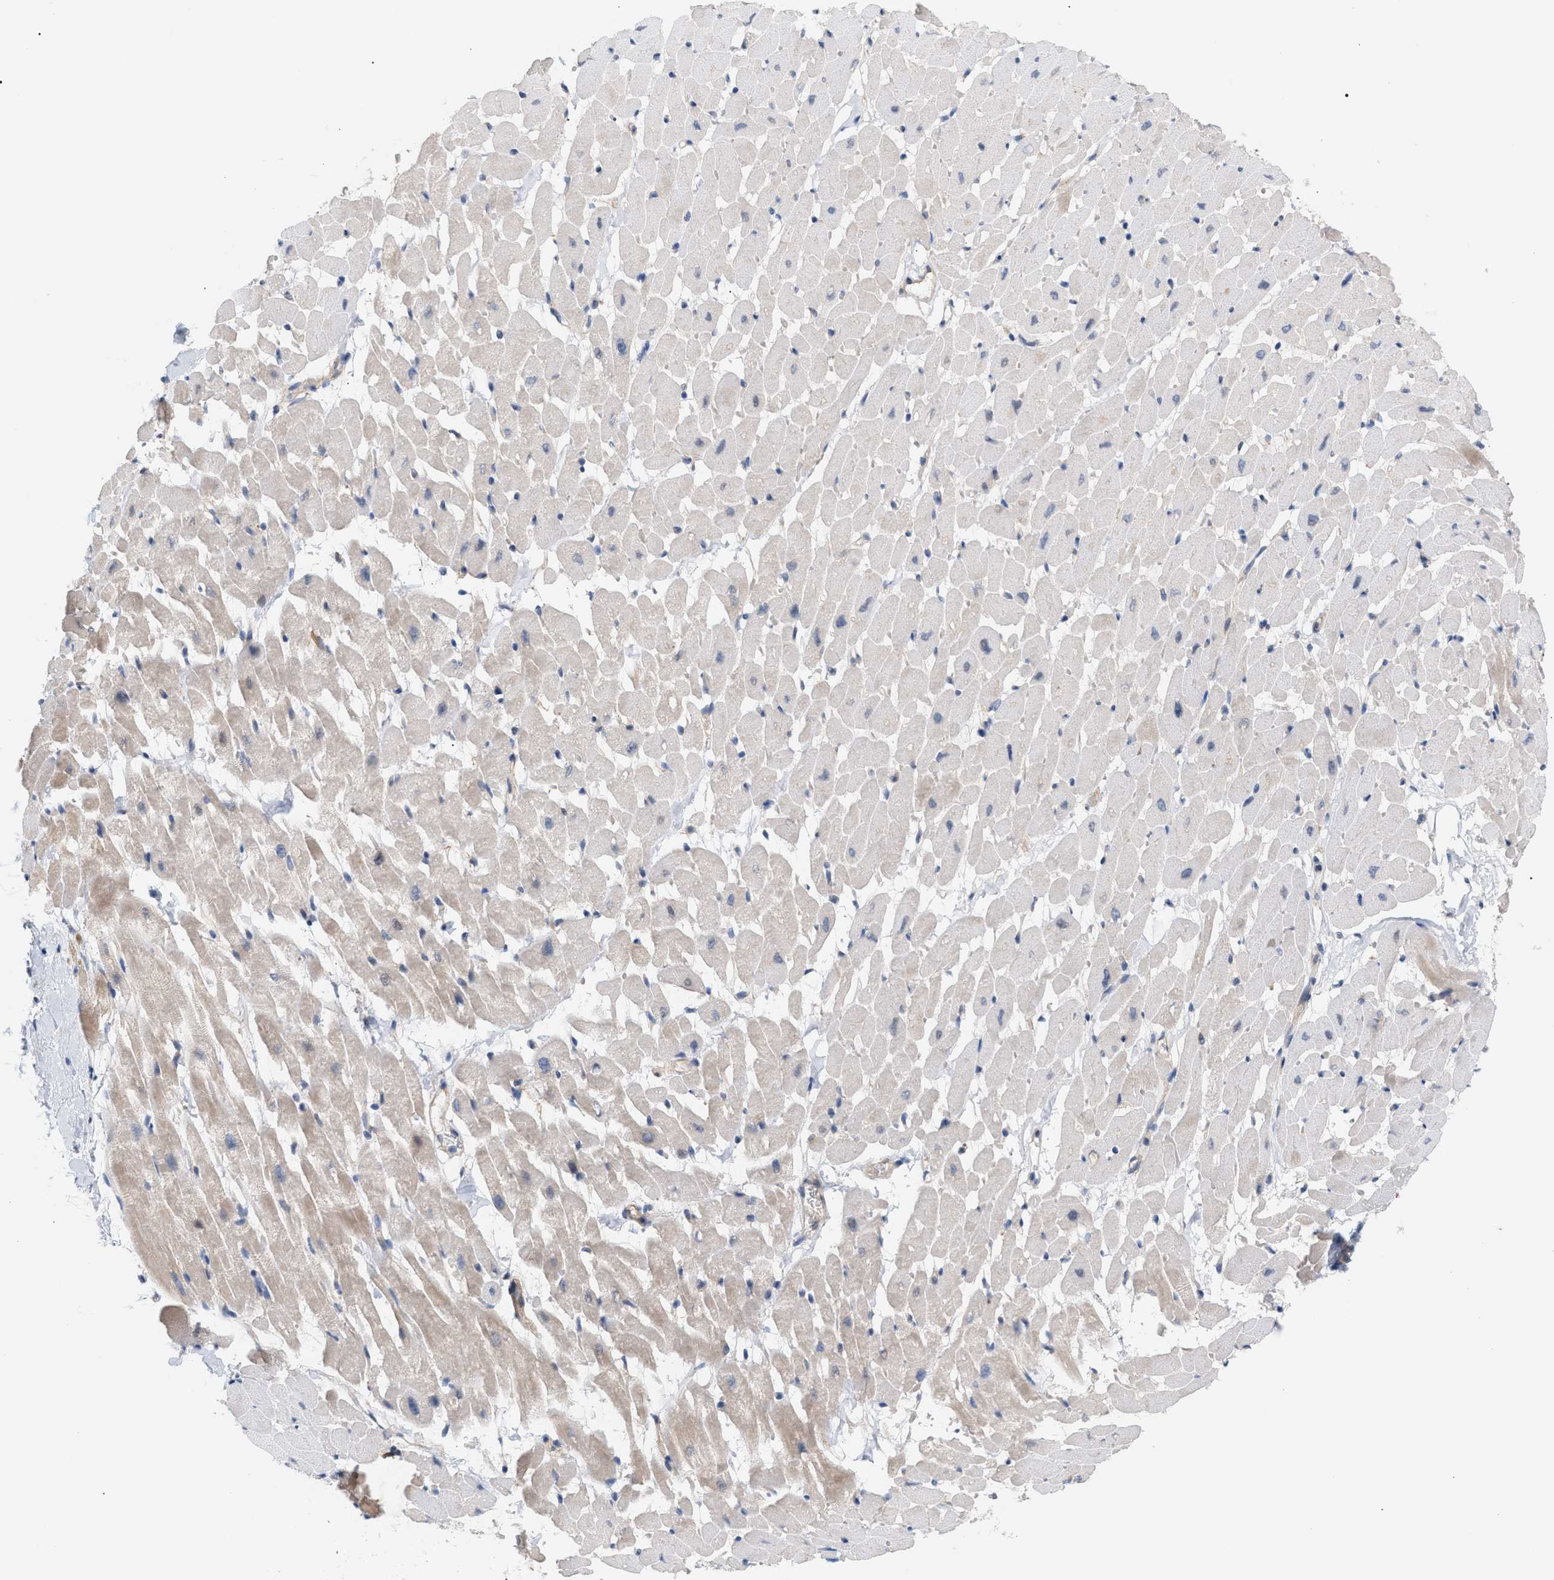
{"staining": {"intensity": "weak", "quantity": "<25%", "location": "cytoplasmic/membranous"}, "tissue": "heart muscle", "cell_type": "Cardiomyocytes", "image_type": "normal", "snomed": [{"axis": "morphology", "description": "Normal tissue, NOS"}, {"axis": "topography", "description": "Heart"}], "caption": "This is an immunohistochemistry photomicrograph of unremarkable heart muscle. There is no expression in cardiomyocytes.", "gene": "LRCH1", "patient": {"sex": "male", "age": 45}}